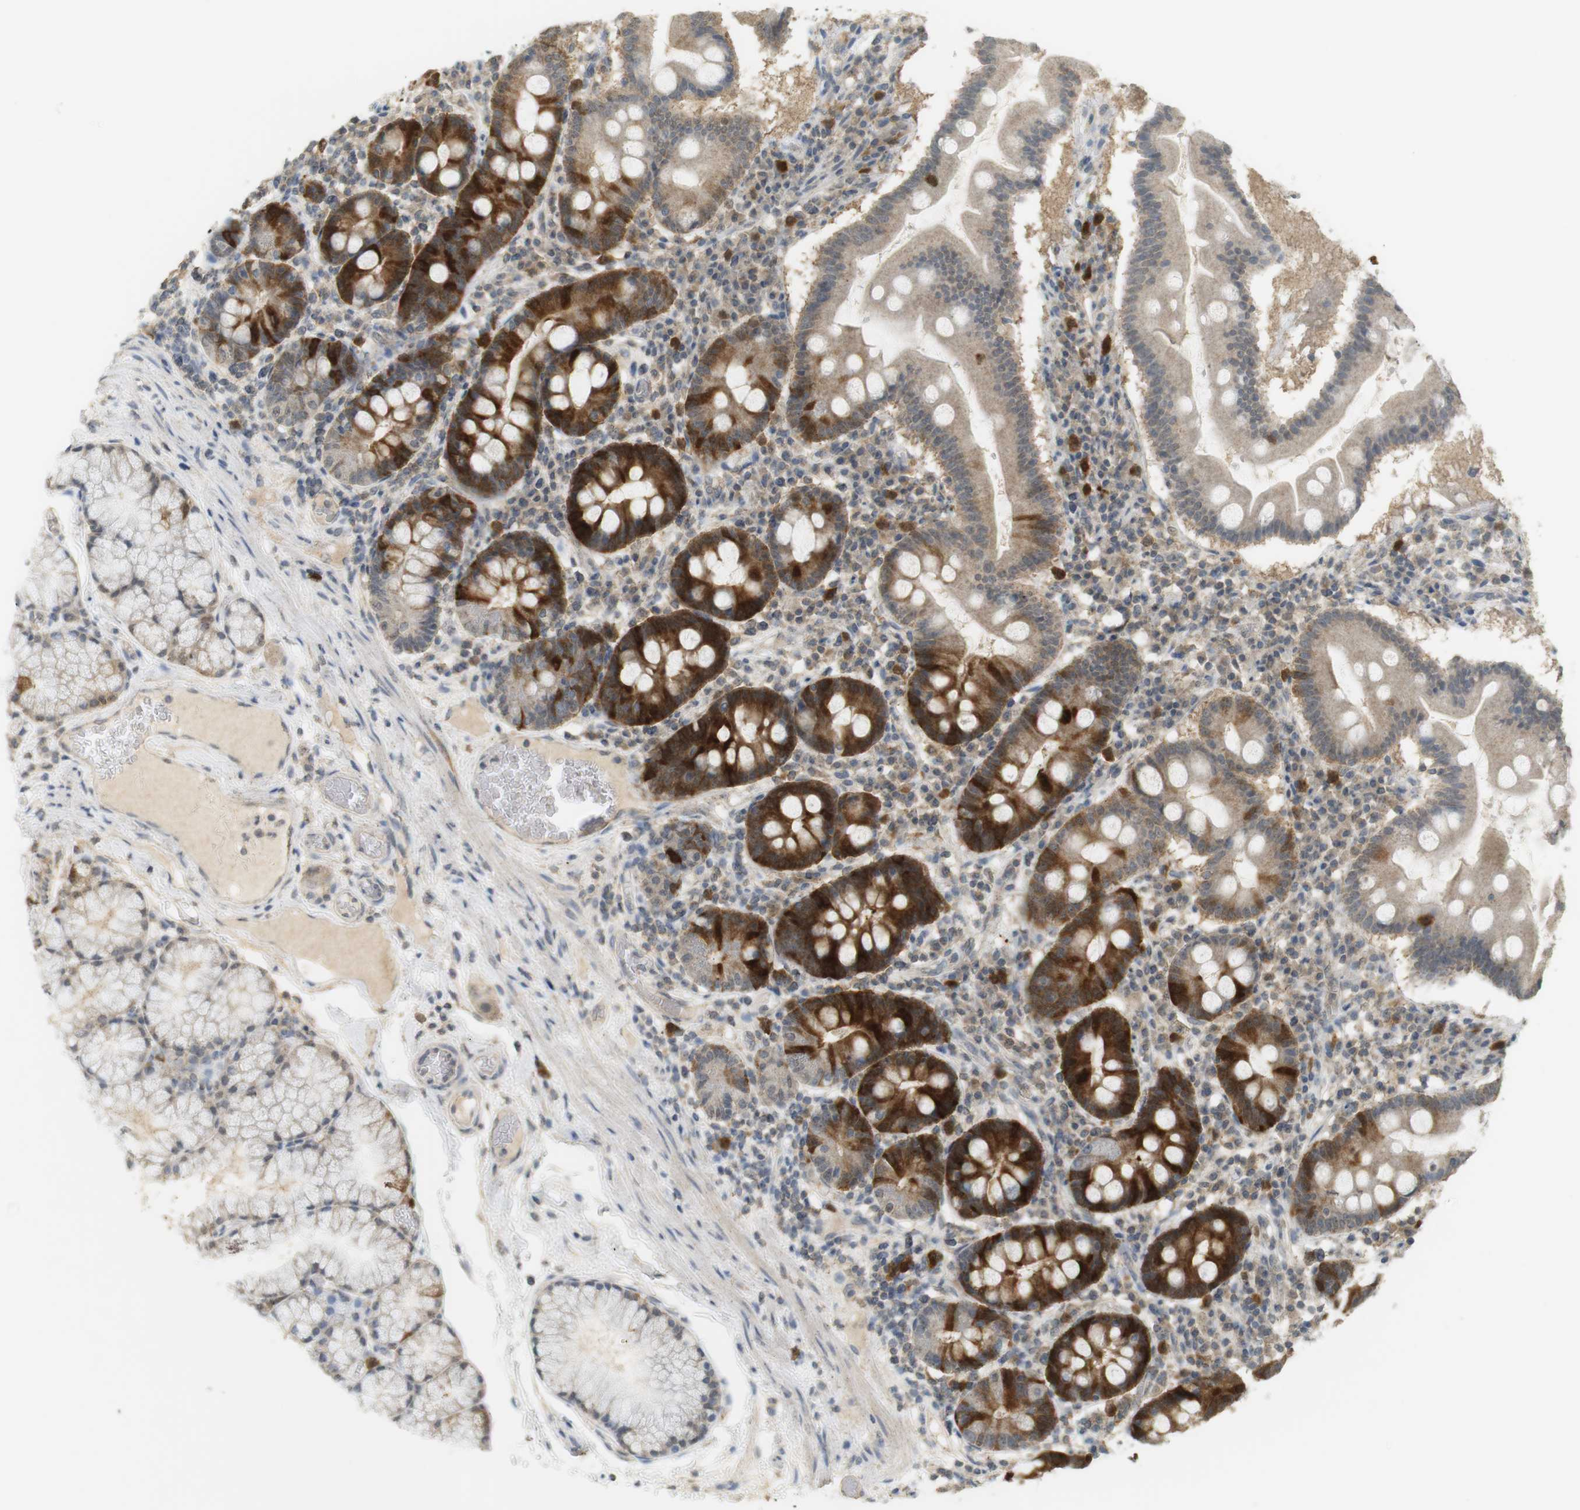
{"staining": {"intensity": "strong", "quantity": "<25%", "location": "cytoplasmic/membranous"}, "tissue": "duodenum", "cell_type": "Glandular cells", "image_type": "normal", "snomed": [{"axis": "morphology", "description": "Normal tissue, NOS"}, {"axis": "topography", "description": "Duodenum"}], "caption": "IHC histopathology image of normal duodenum: human duodenum stained using immunohistochemistry (IHC) displays medium levels of strong protein expression localized specifically in the cytoplasmic/membranous of glandular cells, appearing as a cytoplasmic/membranous brown color.", "gene": "TTK", "patient": {"sex": "male", "age": 50}}